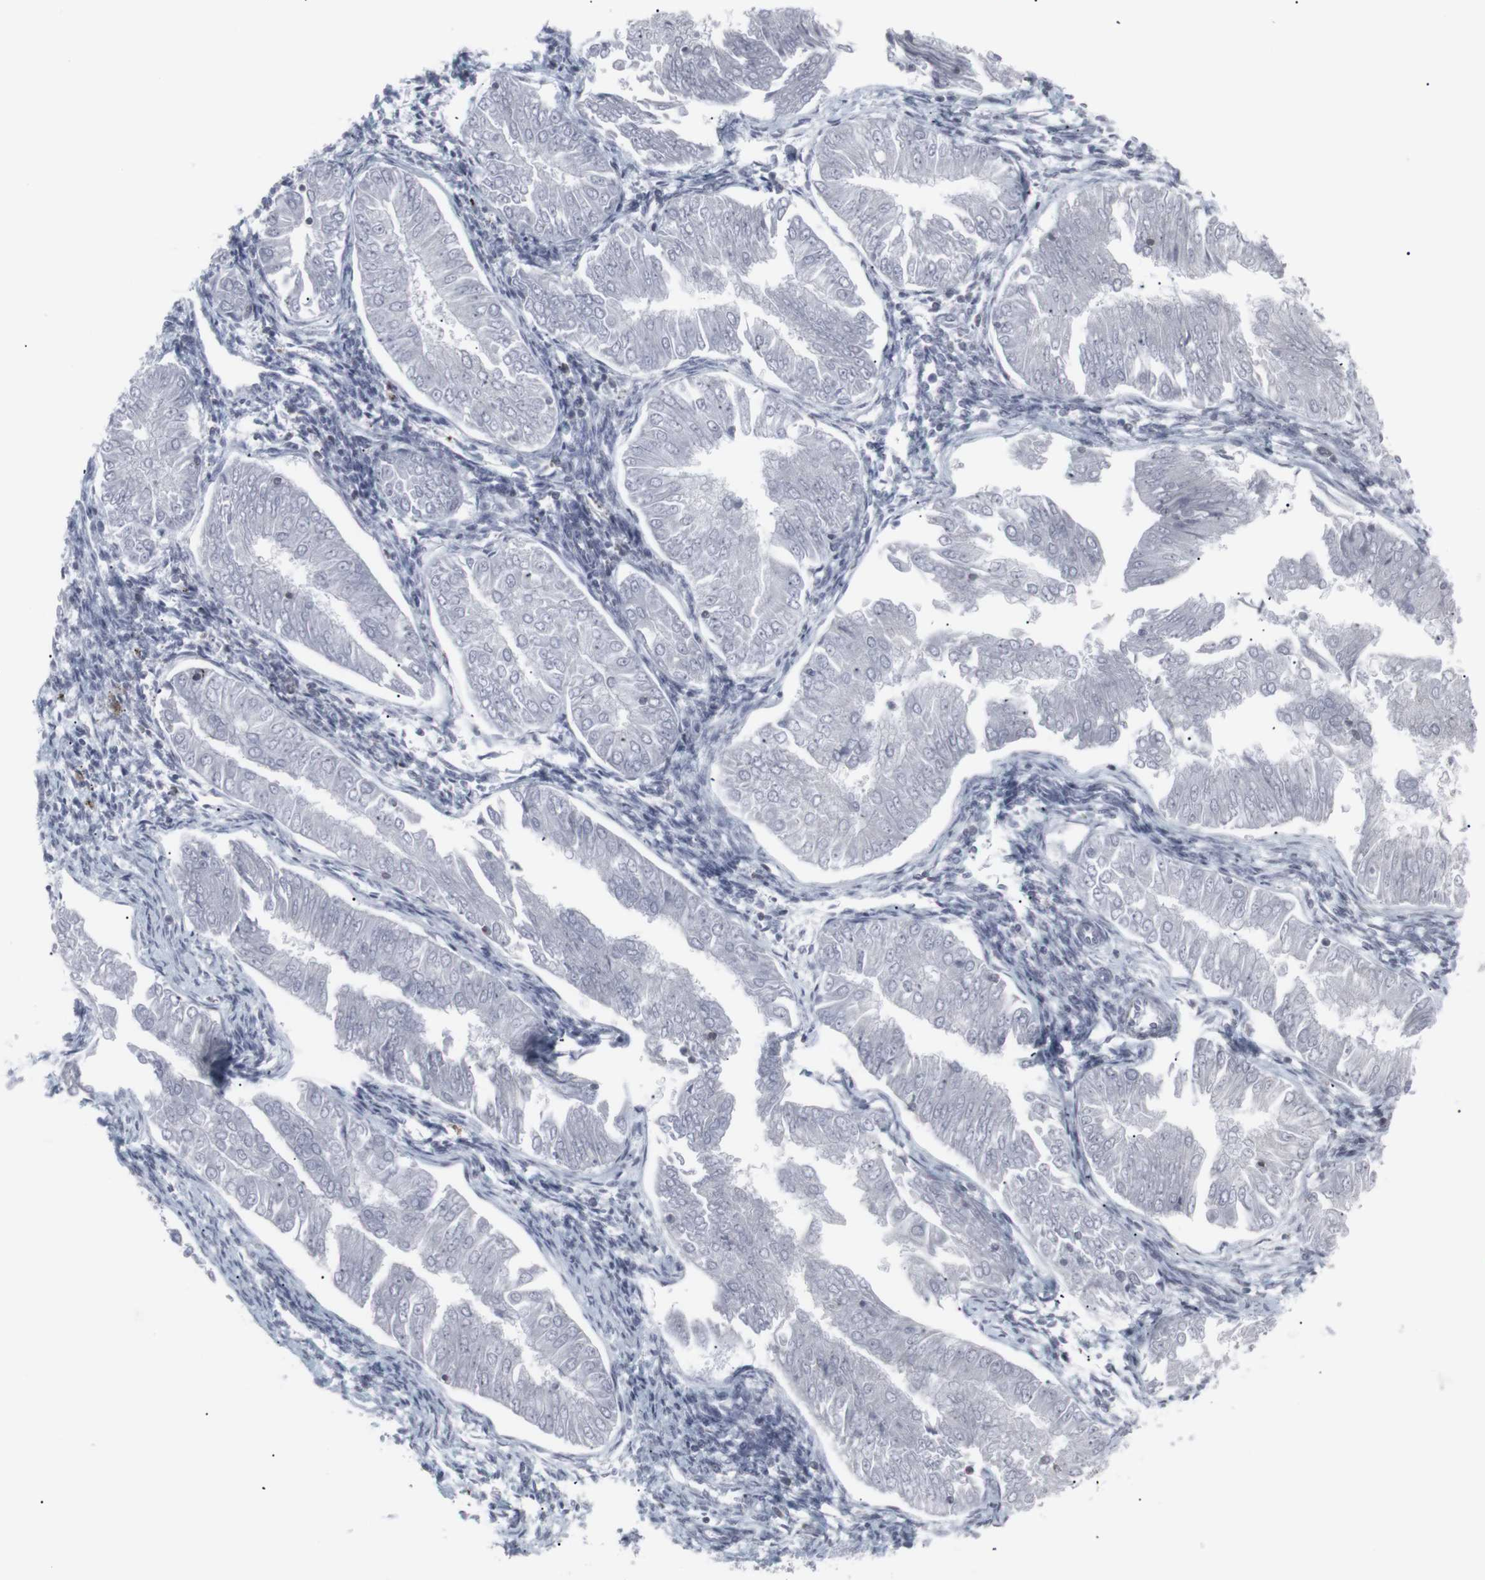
{"staining": {"intensity": "negative", "quantity": "none", "location": "none"}, "tissue": "endometrial cancer", "cell_type": "Tumor cells", "image_type": "cancer", "snomed": [{"axis": "morphology", "description": "Adenocarcinoma, NOS"}, {"axis": "topography", "description": "Endometrium"}], "caption": "DAB (3,3'-diaminobenzidine) immunohistochemical staining of endometrial adenocarcinoma demonstrates no significant positivity in tumor cells.", "gene": "APOBEC2", "patient": {"sex": "female", "age": 53}}